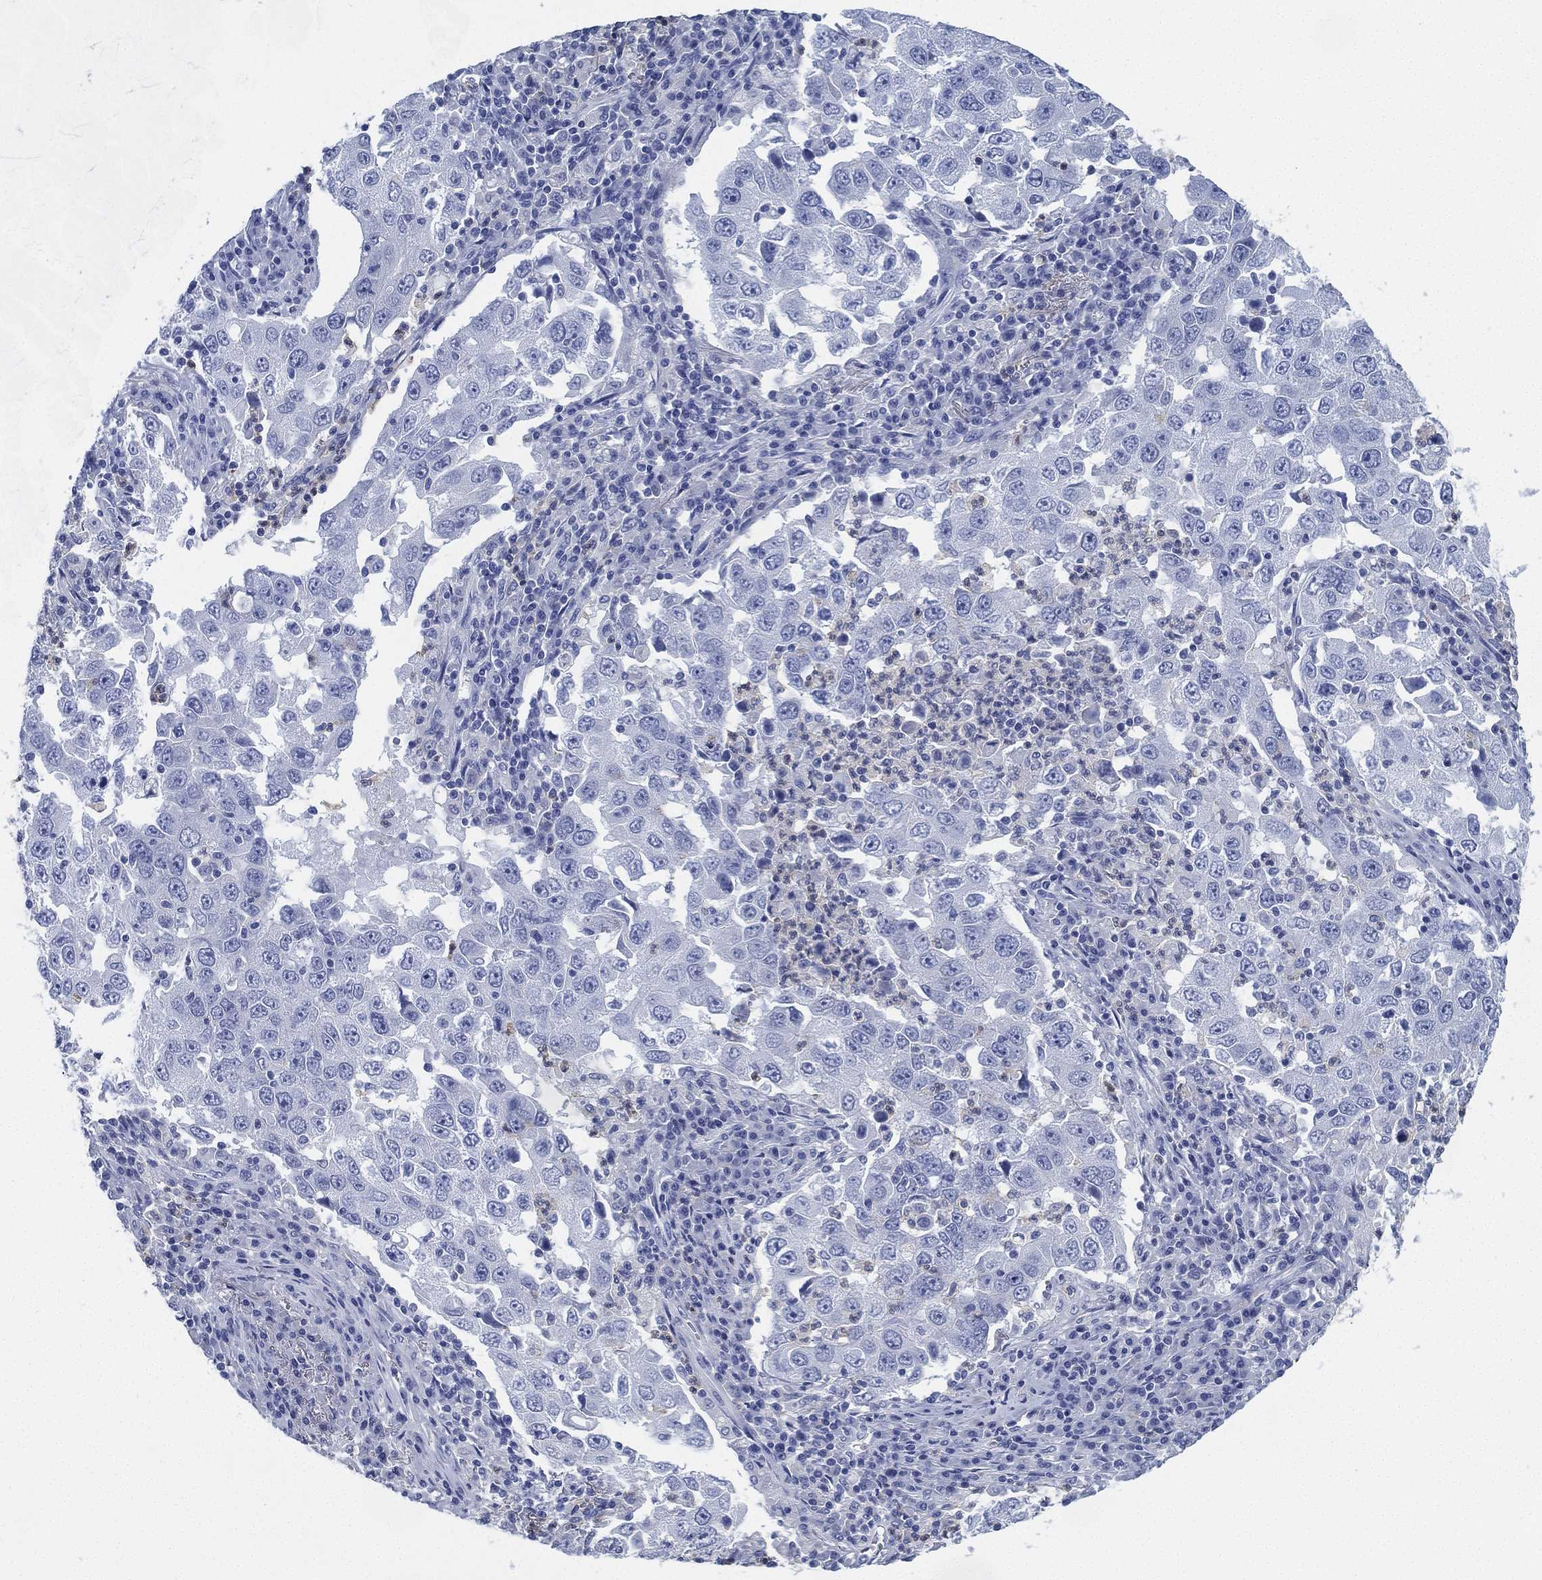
{"staining": {"intensity": "negative", "quantity": "none", "location": "none"}, "tissue": "lung cancer", "cell_type": "Tumor cells", "image_type": "cancer", "snomed": [{"axis": "morphology", "description": "Adenocarcinoma, NOS"}, {"axis": "topography", "description": "Lung"}], "caption": "DAB immunohistochemical staining of human lung cancer demonstrates no significant staining in tumor cells. (Brightfield microscopy of DAB immunohistochemistry at high magnification).", "gene": "DEFB121", "patient": {"sex": "male", "age": 73}}